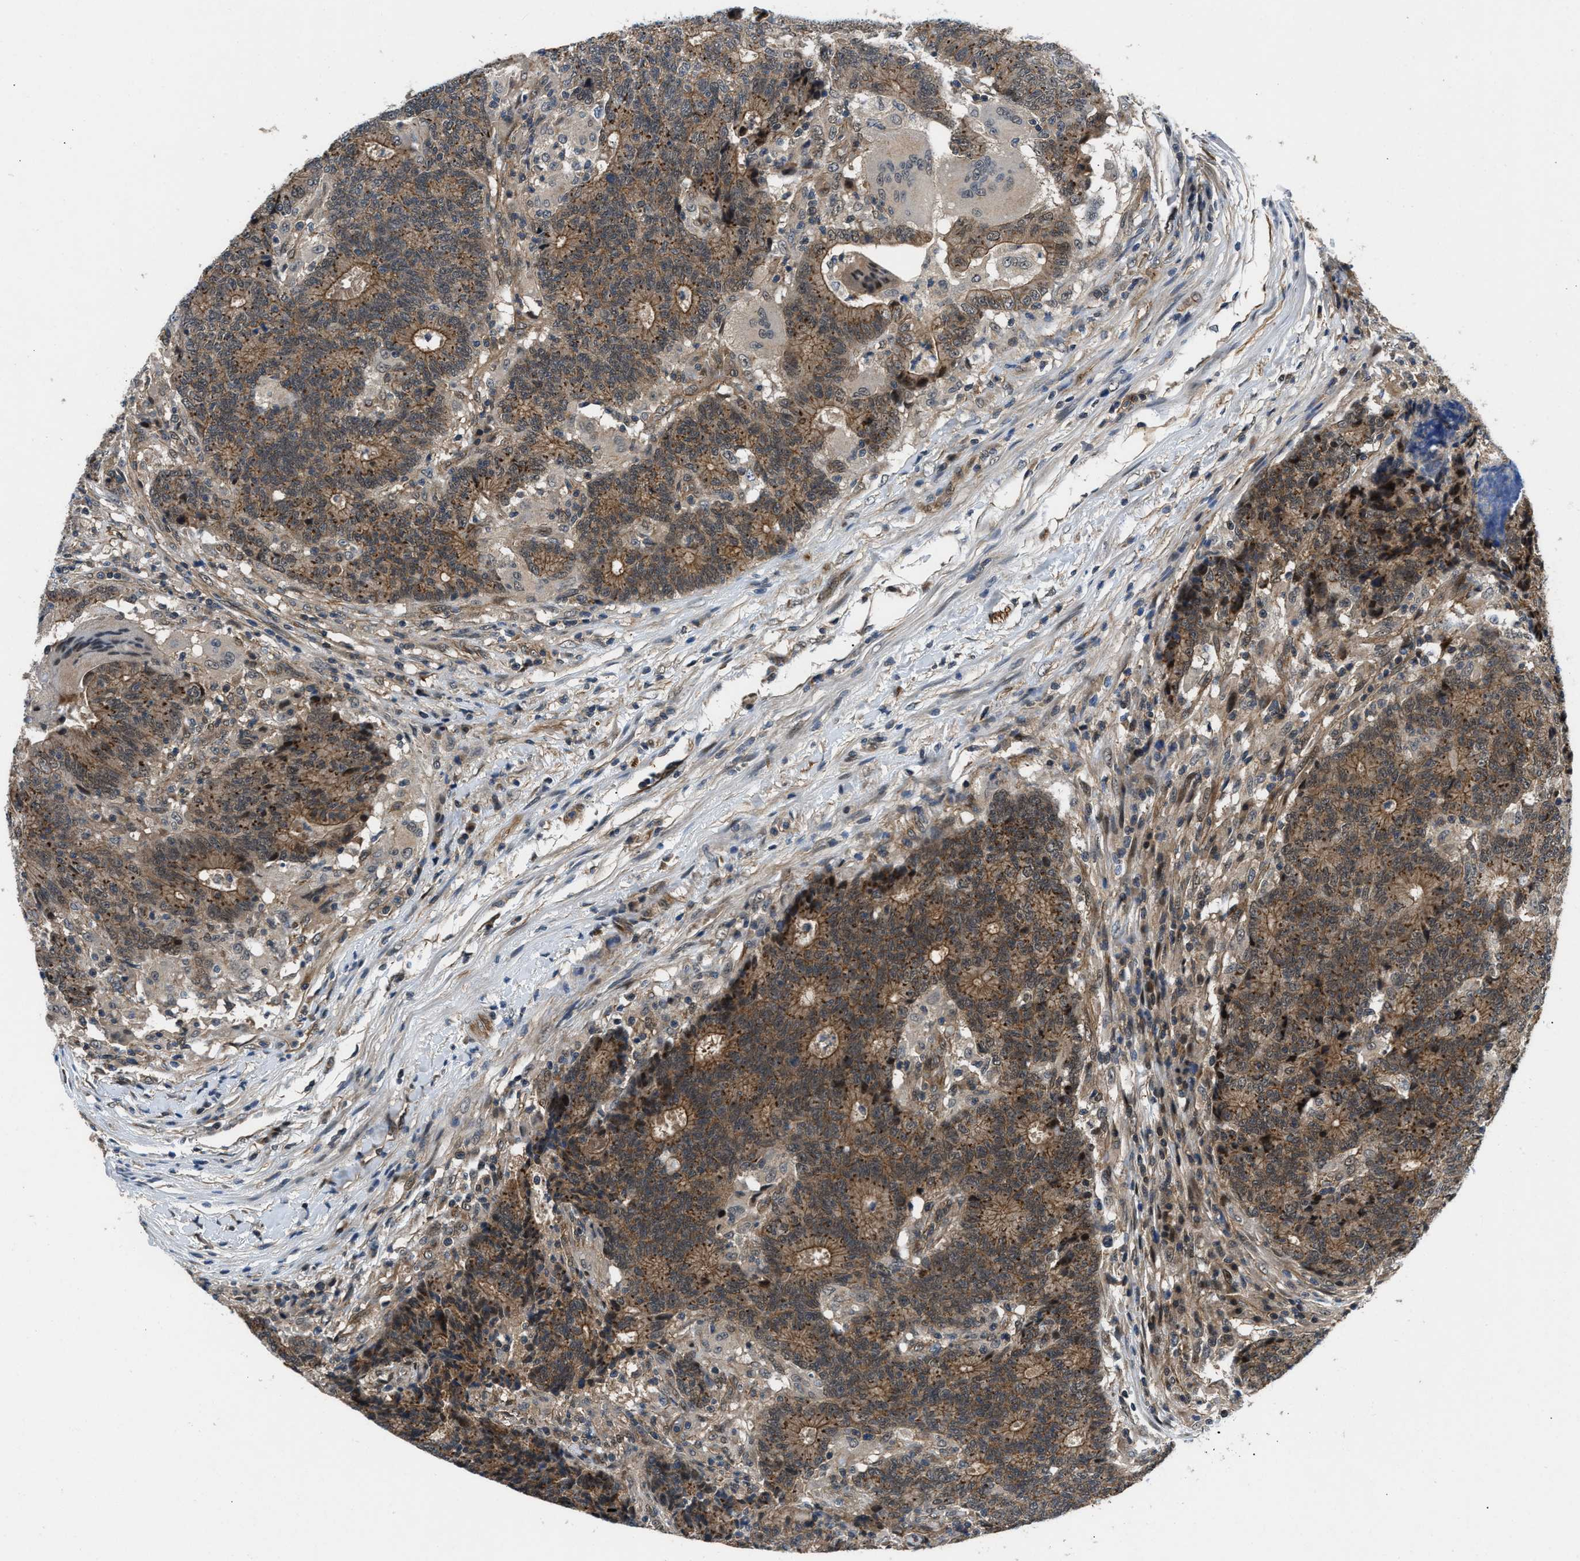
{"staining": {"intensity": "moderate", "quantity": ">75%", "location": "cytoplasmic/membranous"}, "tissue": "colorectal cancer", "cell_type": "Tumor cells", "image_type": "cancer", "snomed": [{"axis": "morphology", "description": "Normal tissue, NOS"}, {"axis": "morphology", "description": "Adenocarcinoma, NOS"}, {"axis": "topography", "description": "Colon"}], "caption": "Immunohistochemistry micrograph of neoplastic tissue: human colorectal cancer (adenocarcinoma) stained using IHC displays medium levels of moderate protein expression localized specifically in the cytoplasmic/membranous of tumor cells, appearing as a cytoplasmic/membranous brown color.", "gene": "COPS2", "patient": {"sex": "female", "age": 75}}